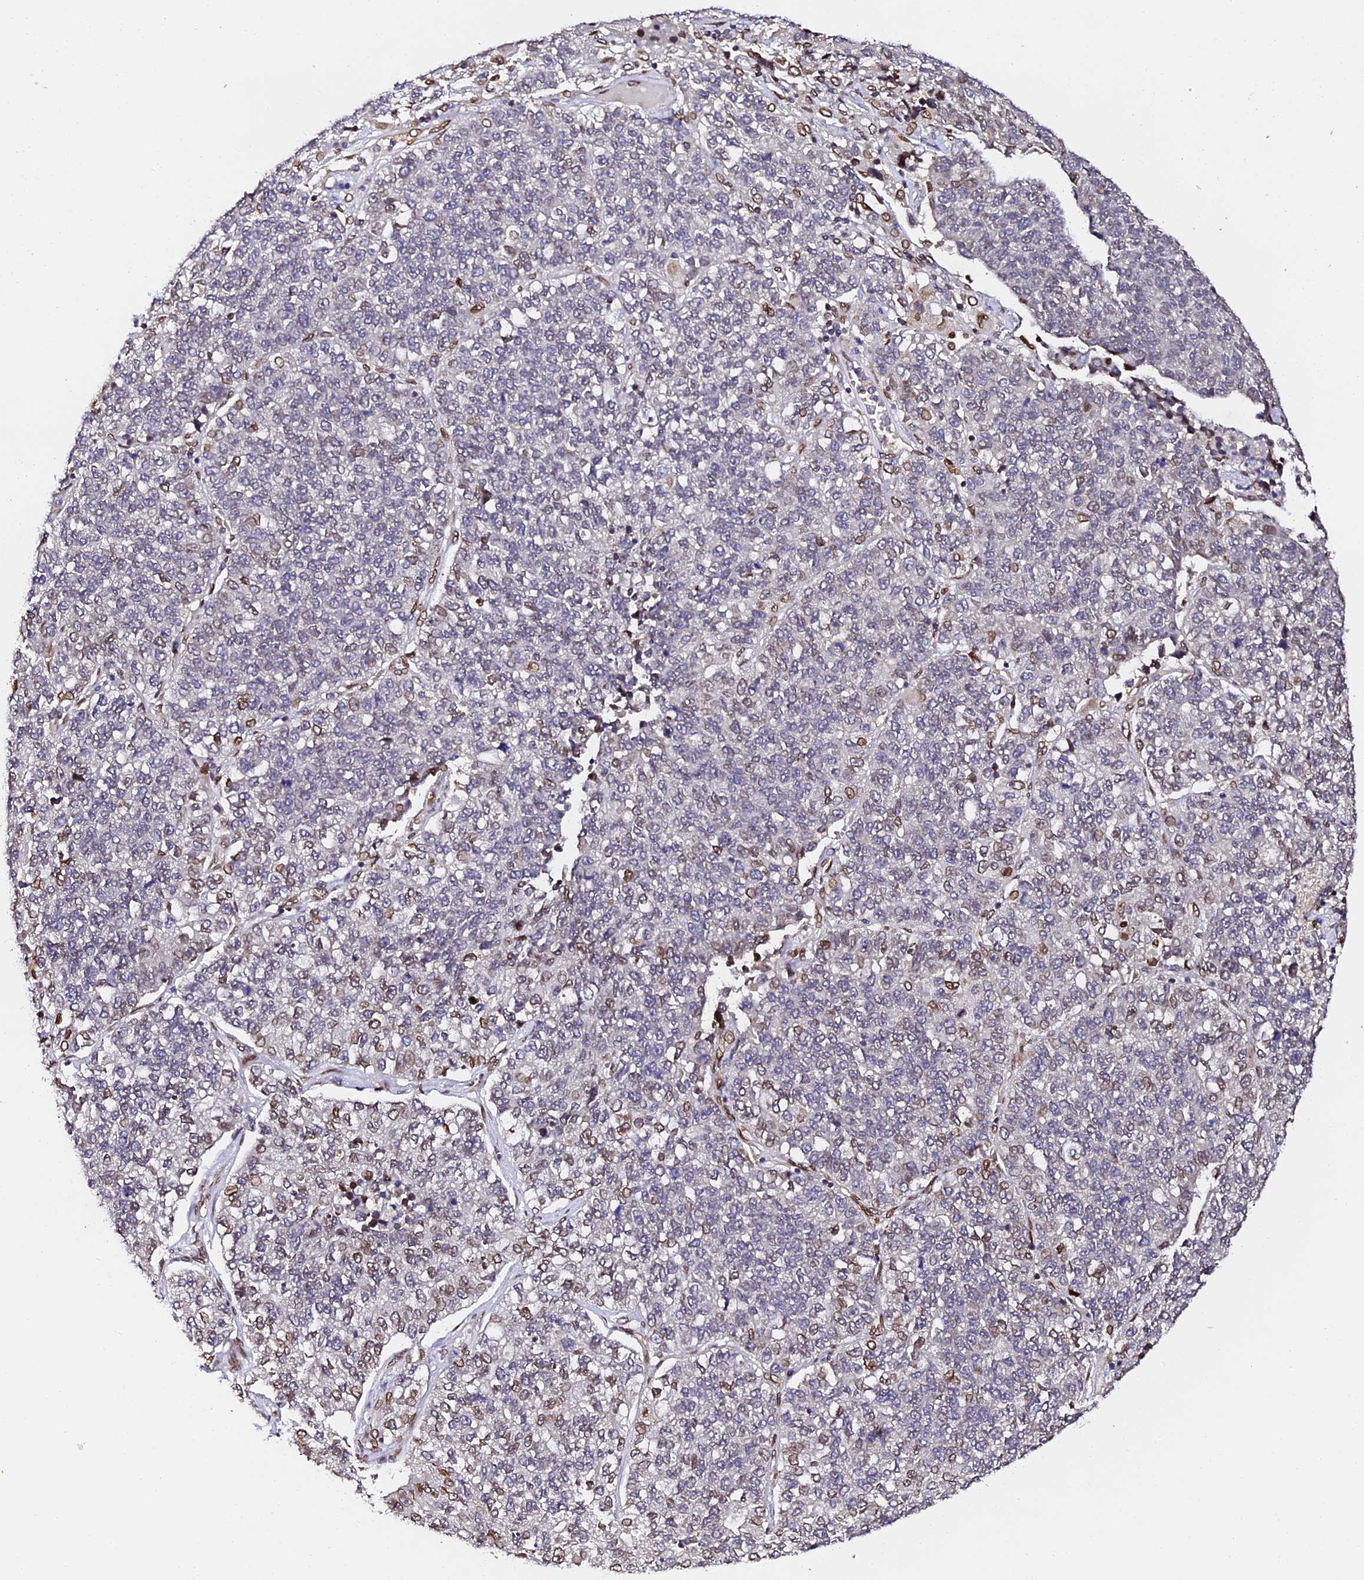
{"staining": {"intensity": "moderate", "quantity": "<25%", "location": "cytoplasmic/membranous,nuclear"}, "tissue": "lung cancer", "cell_type": "Tumor cells", "image_type": "cancer", "snomed": [{"axis": "morphology", "description": "Adenocarcinoma, NOS"}, {"axis": "topography", "description": "Lung"}], "caption": "A histopathology image of human lung cancer stained for a protein shows moderate cytoplasmic/membranous and nuclear brown staining in tumor cells. (DAB = brown stain, brightfield microscopy at high magnification).", "gene": "ANAPC5", "patient": {"sex": "male", "age": 49}}